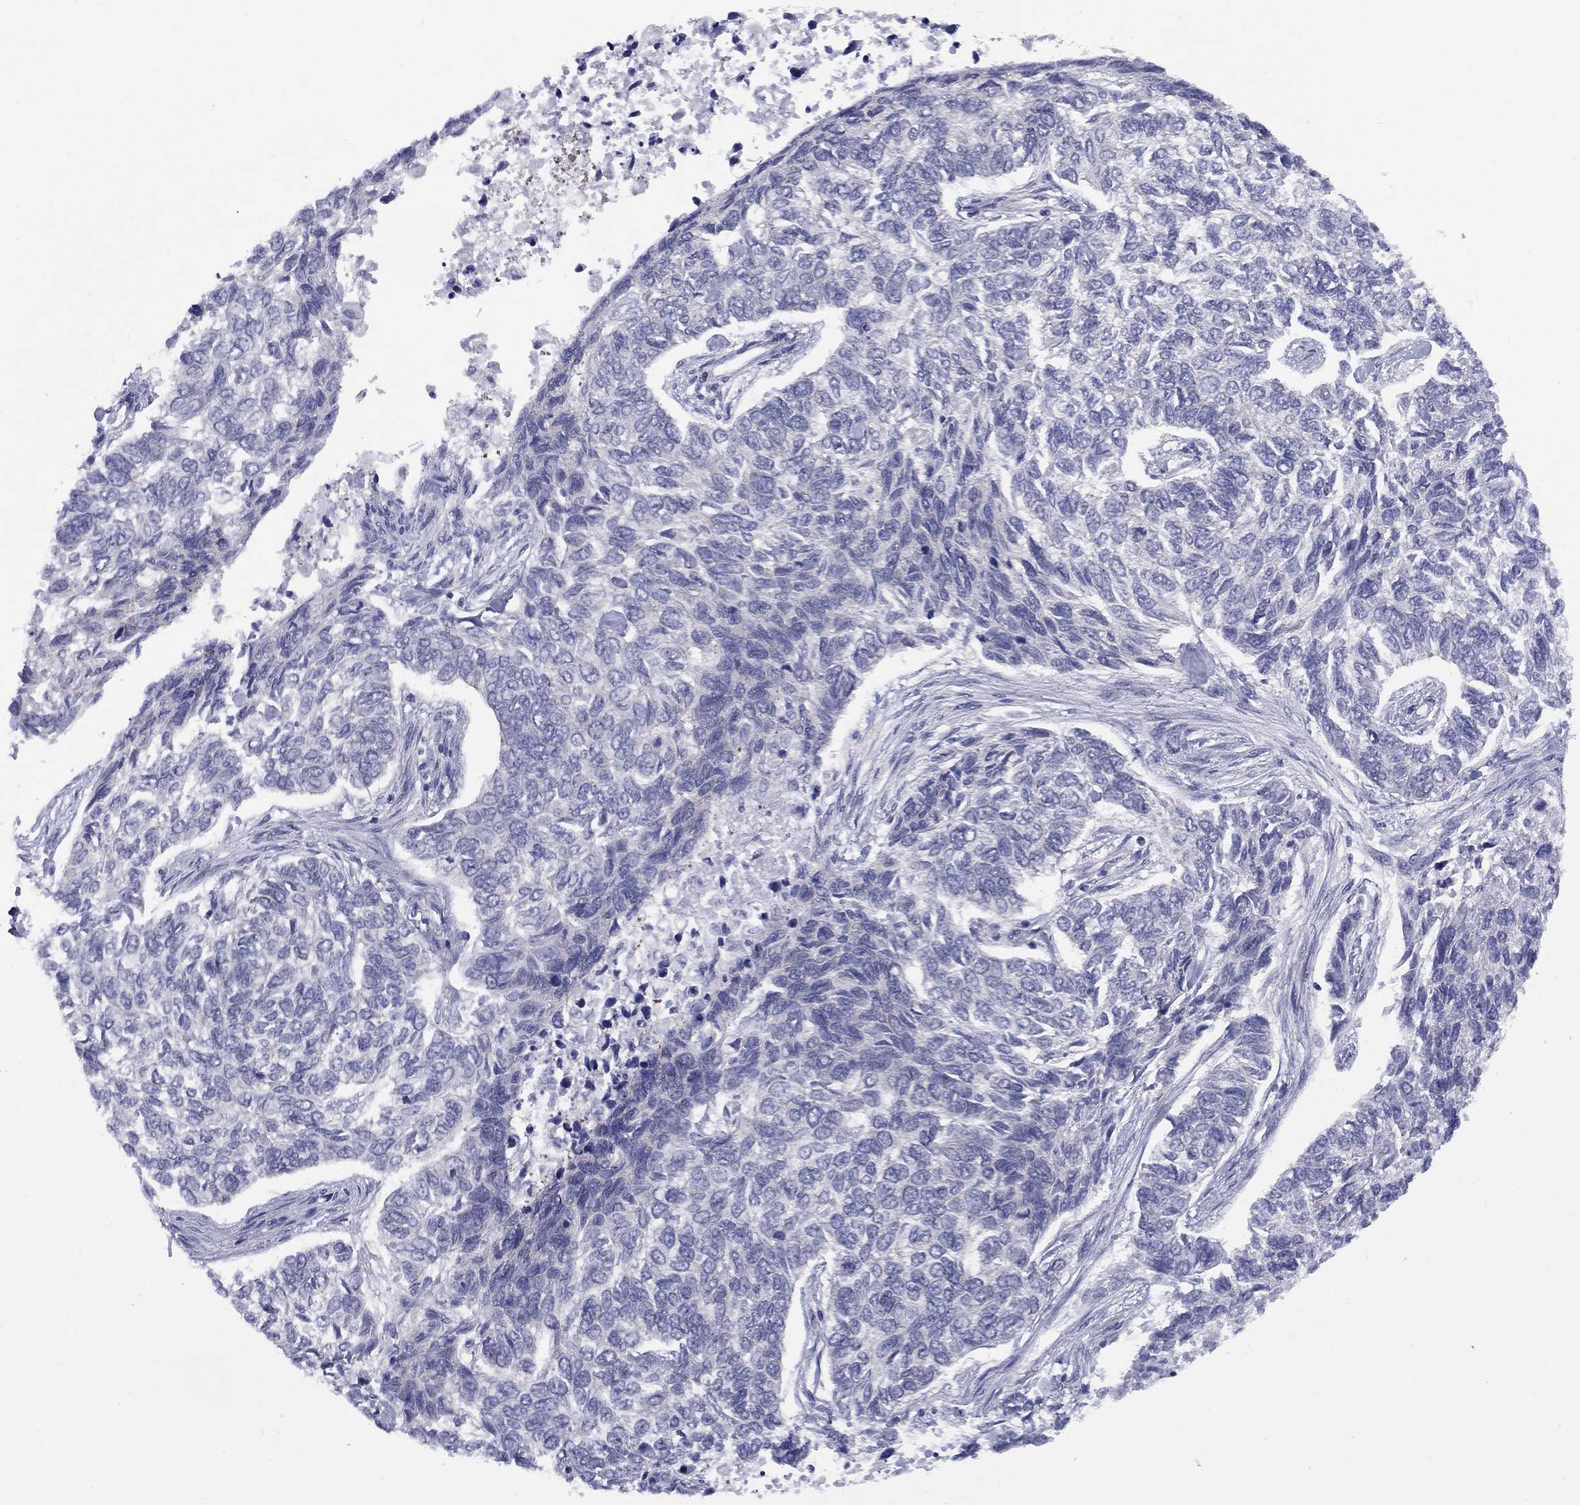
{"staining": {"intensity": "negative", "quantity": "none", "location": "none"}, "tissue": "skin cancer", "cell_type": "Tumor cells", "image_type": "cancer", "snomed": [{"axis": "morphology", "description": "Basal cell carcinoma"}, {"axis": "topography", "description": "Skin"}], "caption": "A high-resolution histopathology image shows IHC staining of skin basal cell carcinoma, which demonstrates no significant expression in tumor cells. The staining was performed using DAB (3,3'-diaminobenzidine) to visualize the protein expression in brown, while the nuclei were stained in blue with hematoxylin (Magnification: 20x).", "gene": "CACNA1A", "patient": {"sex": "female", "age": 65}}